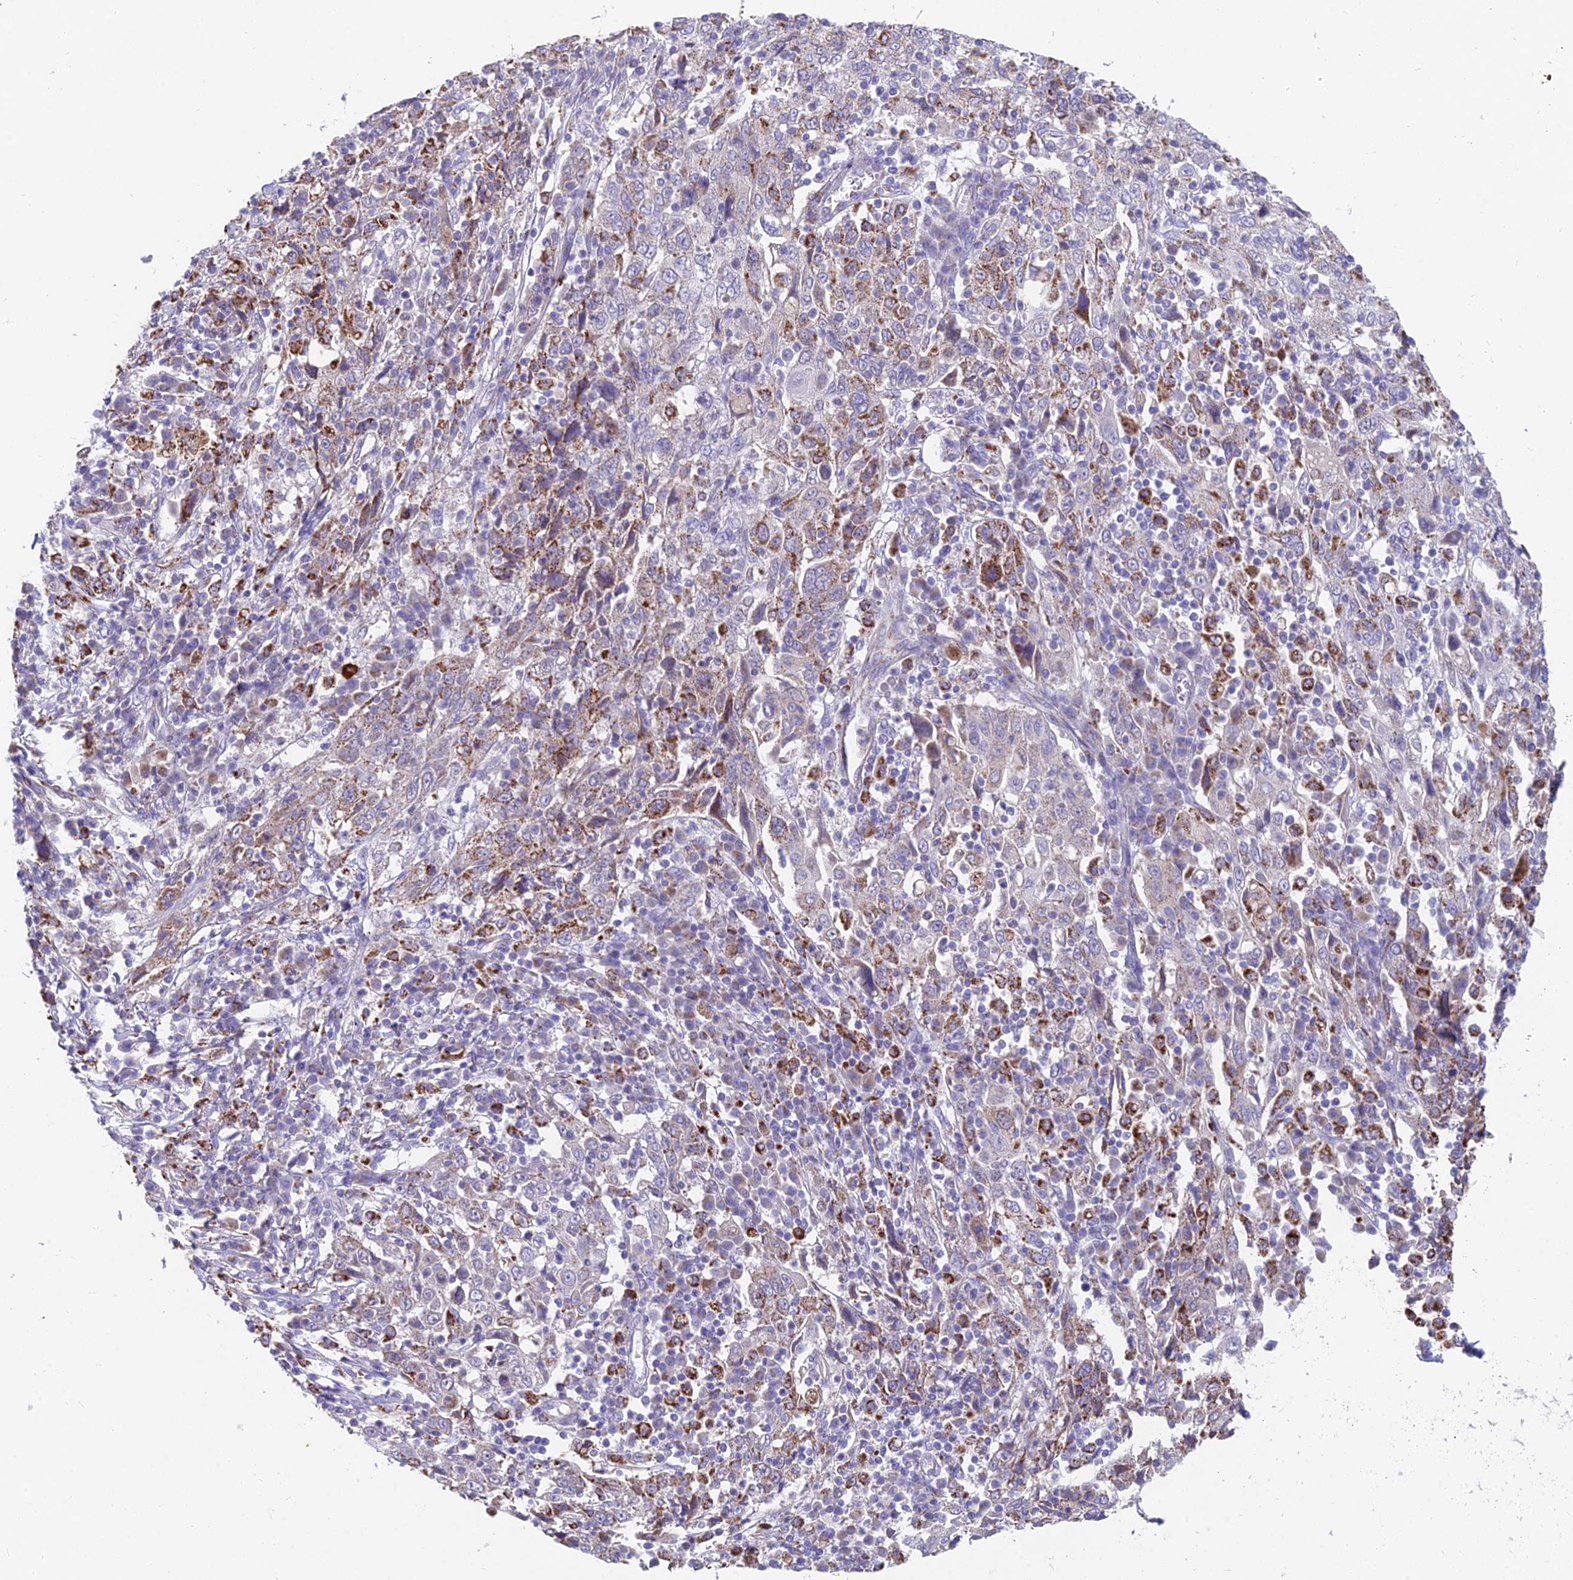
{"staining": {"intensity": "strong", "quantity": "<25%", "location": "cytoplasmic/membranous"}, "tissue": "cervical cancer", "cell_type": "Tumor cells", "image_type": "cancer", "snomed": [{"axis": "morphology", "description": "Squamous cell carcinoma, NOS"}, {"axis": "topography", "description": "Cervix"}], "caption": "Cervical squamous cell carcinoma stained for a protein demonstrates strong cytoplasmic/membranous positivity in tumor cells.", "gene": "TIGD6", "patient": {"sex": "female", "age": 46}}